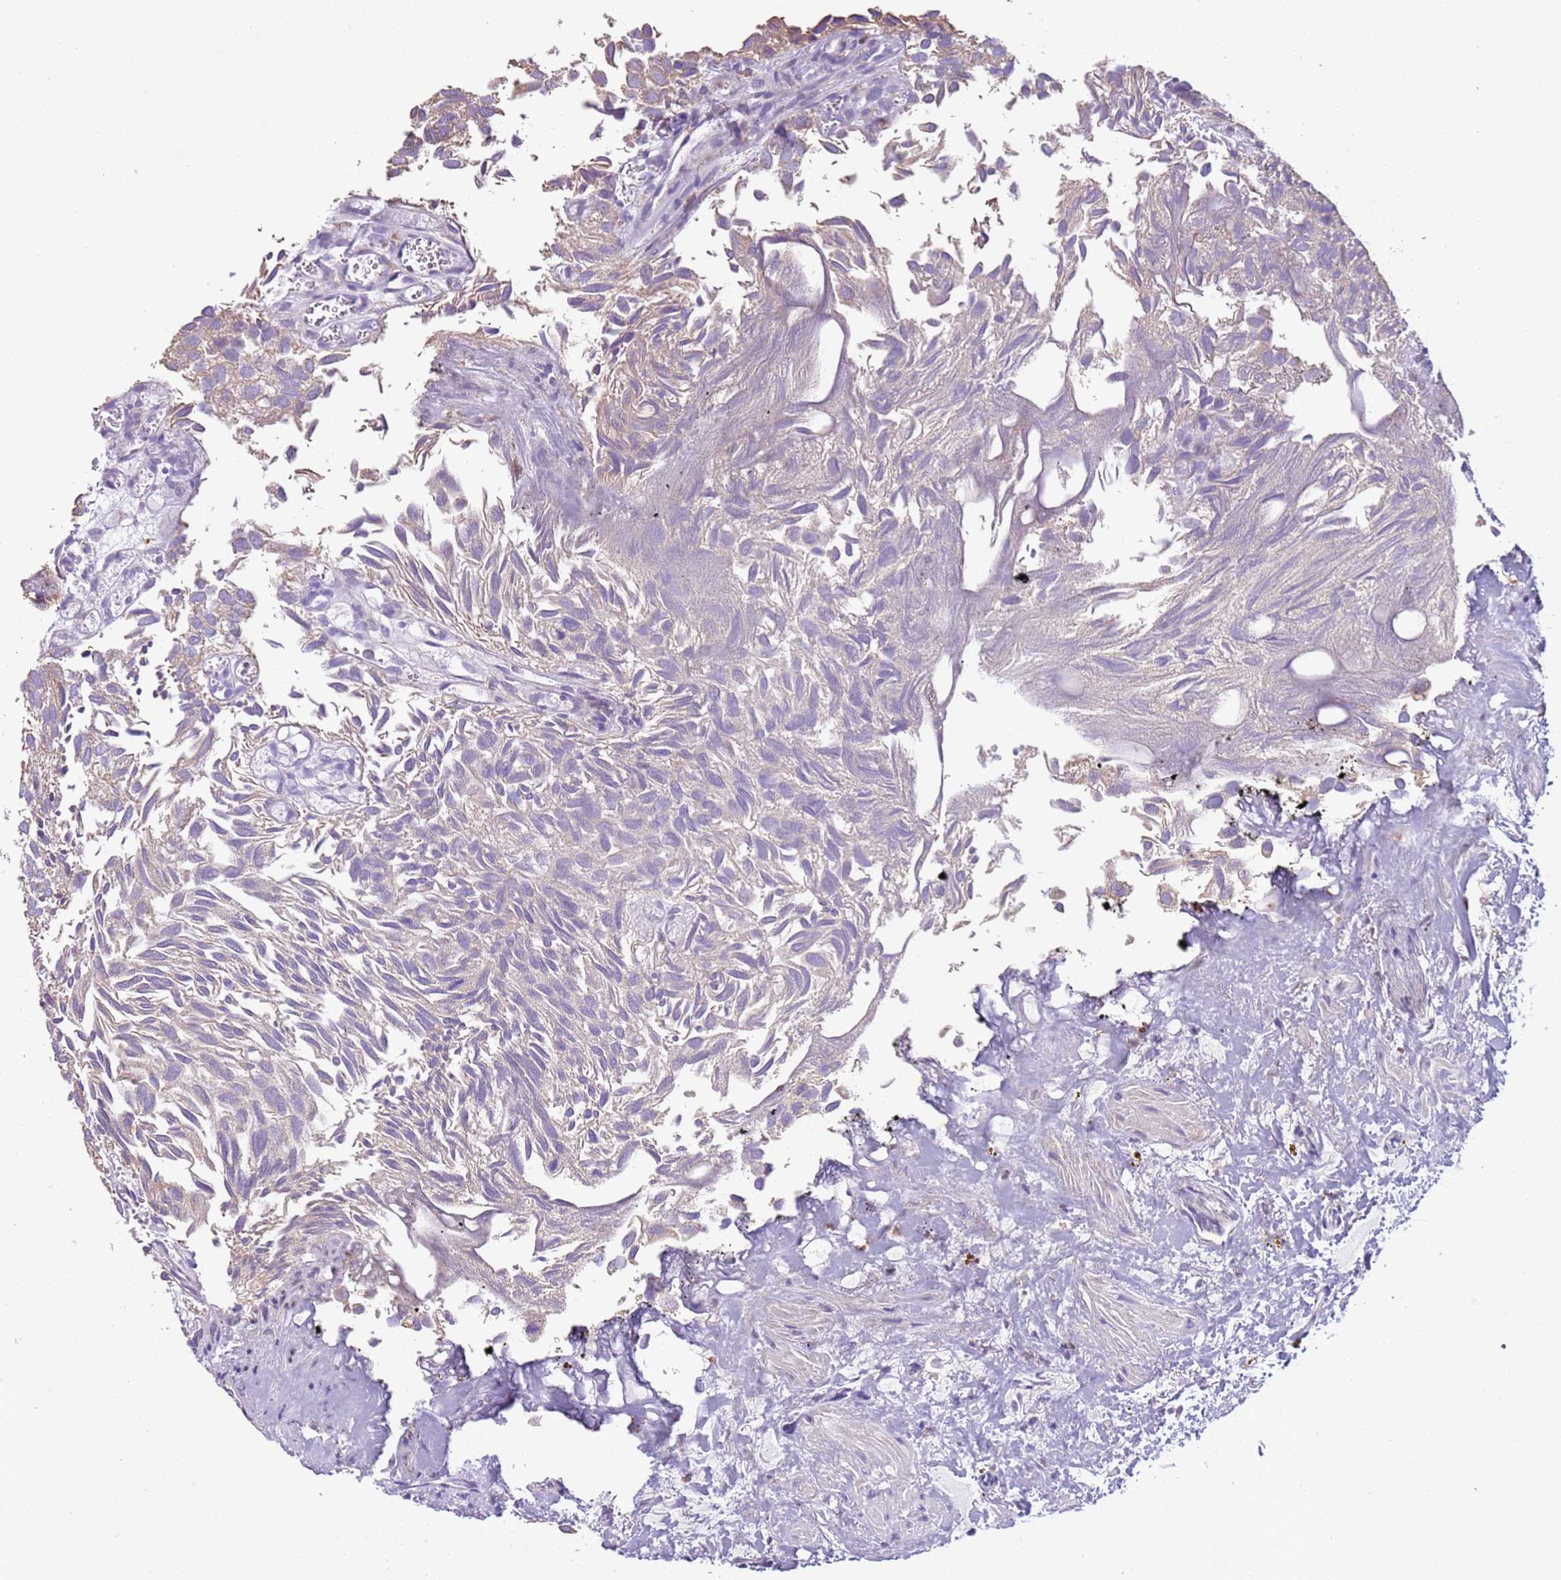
{"staining": {"intensity": "negative", "quantity": "none", "location": "none"}, "tissue": "urothelial cancer", "cell_type": "Tumor cells", "image_type": "cancer", "snomed": [{"axis": "morphology", "description": "Urothelial carcinoma, Low grade"}, {"axis": "topography", "description": "Urinary bladder"}], "caption": "DAB (3,3'-diaminobenzidine) immunohistochemical staining of human urothelial carcinoma (low-grade) displays no significant staining in tumor cells. (DAB immunohistochemistry, high magnification).", "gene": "OAF", "patient": {"sex": "male", "age": 88}}